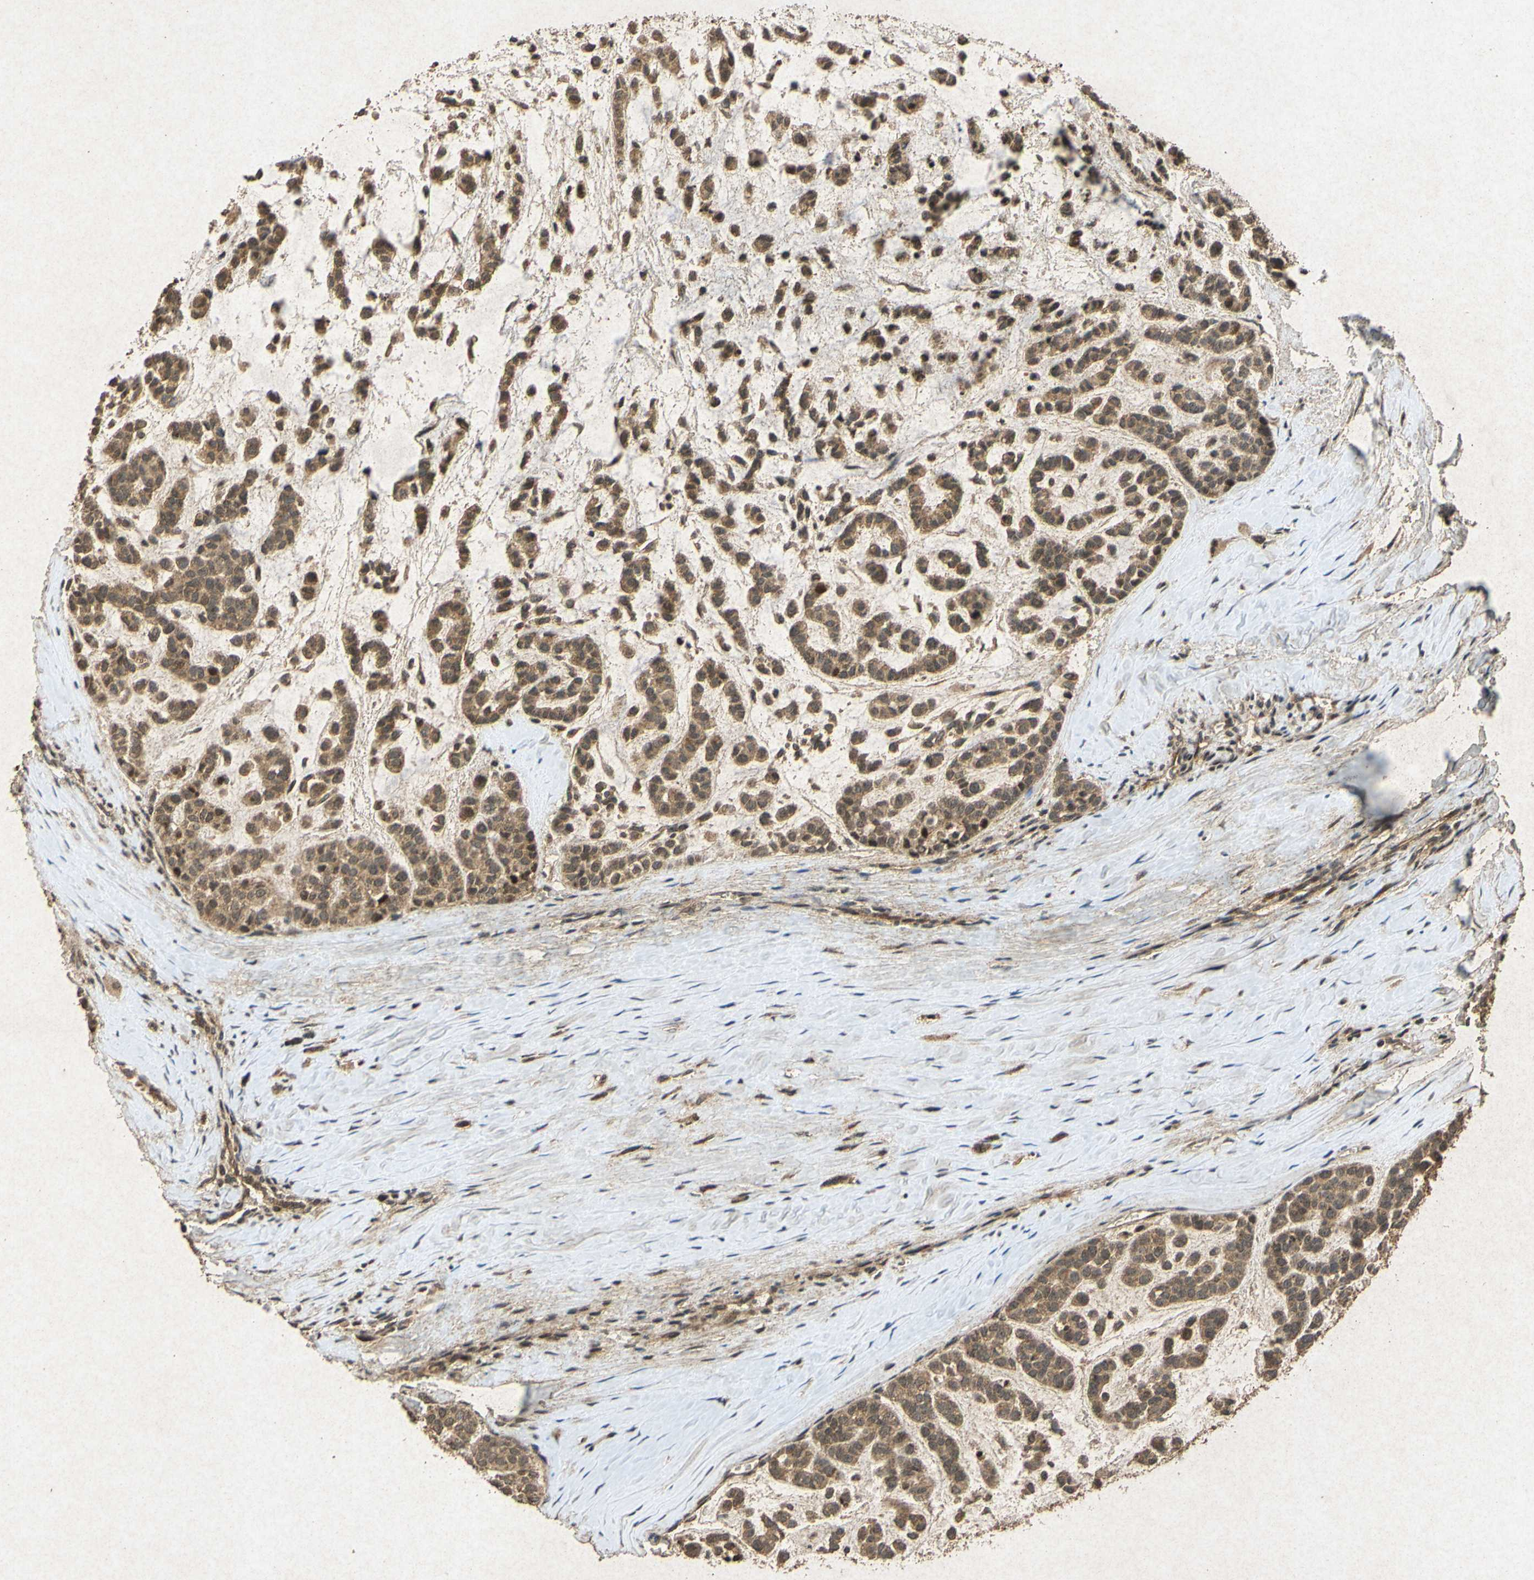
{"staining": {"intensity": "moderate", "quantity": ">75%", "location": "cytoplasmic/membranous"}, "tissue": "head and neck cancer", "cell_type": "Tumor cells", "image_type": "cancer", "snomed": [{"axis": "morphology", "description": "Adenocarcinoma, NOS"}, {"axis": "morphology", "description": "Adenoma, NOS"}, {"axis": "topography", "description": "Head-Neck"}], "caption": "High-power microscopy captured an IHC image of head and neck cancer, revealing moderate cytoplasmic/membranous staining in approximately >75% of tumor cells.", "gene": "ATP6V1H", "patient": {"sex": "female", "age": 55}}